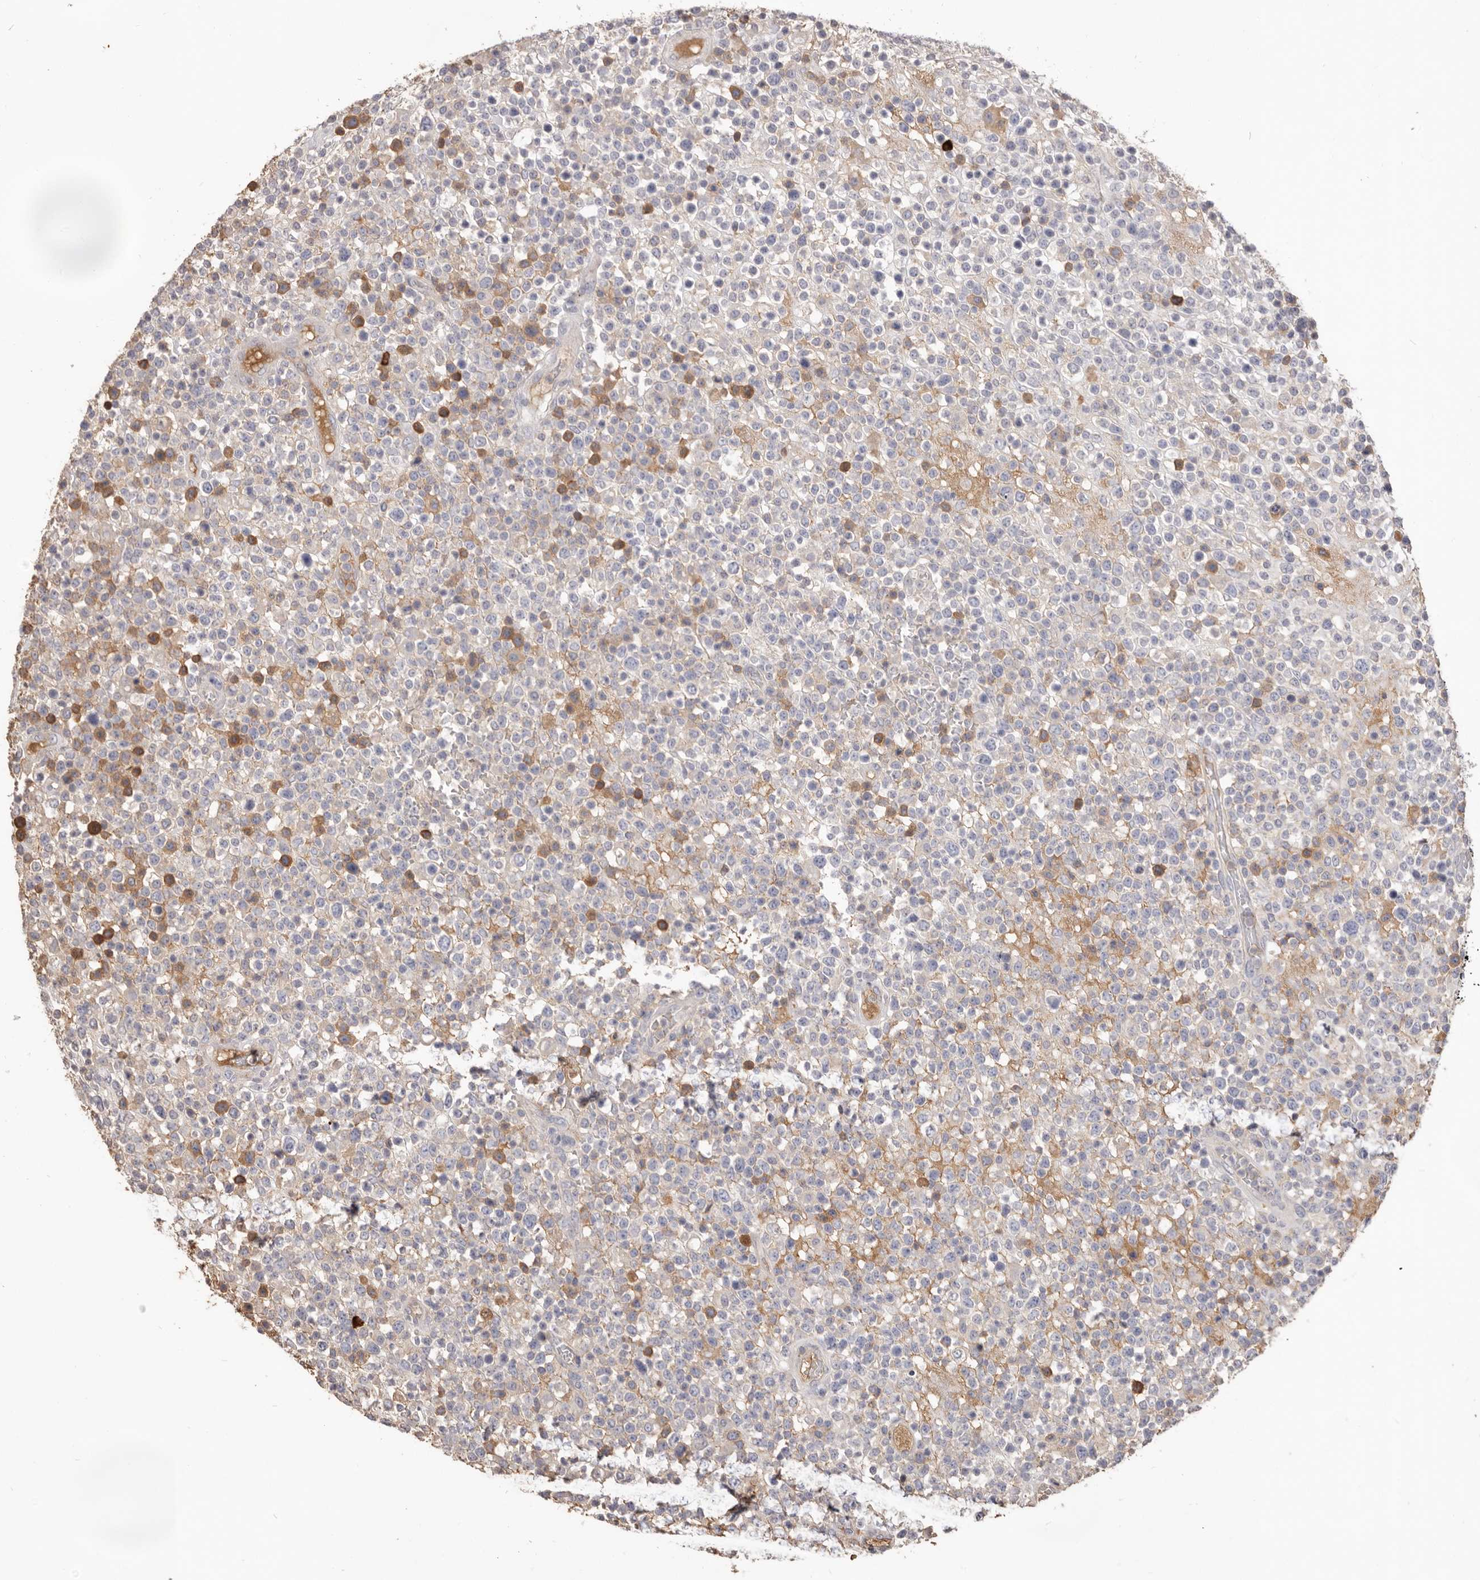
{"staining": {"intensity": "negative", "quantity": "none", "location": "none"}, "tissue": "lymphoma", "cell_type": "Tumor cells", "image_type": "cancer", "snomed": [{"axis": "morphology", "description": "Malignant lymphoma, non-Hodgkin's type, High grade"}, {"axis": "topography", "description": "Colon"}], "caption": "The image shows no significant expression in tumor cells of high-grade malignant lymphoma, non-Hodgkin's type. (Stains: DAB (3,3'-diaminobenzidine) immunohistochemistry (IHC) with hematoxylin counter stain, Microscopy: brightfield microscopy at high magnification).", "gene": "HCAR2", "patient": {"sex": "female", "age": 53}}